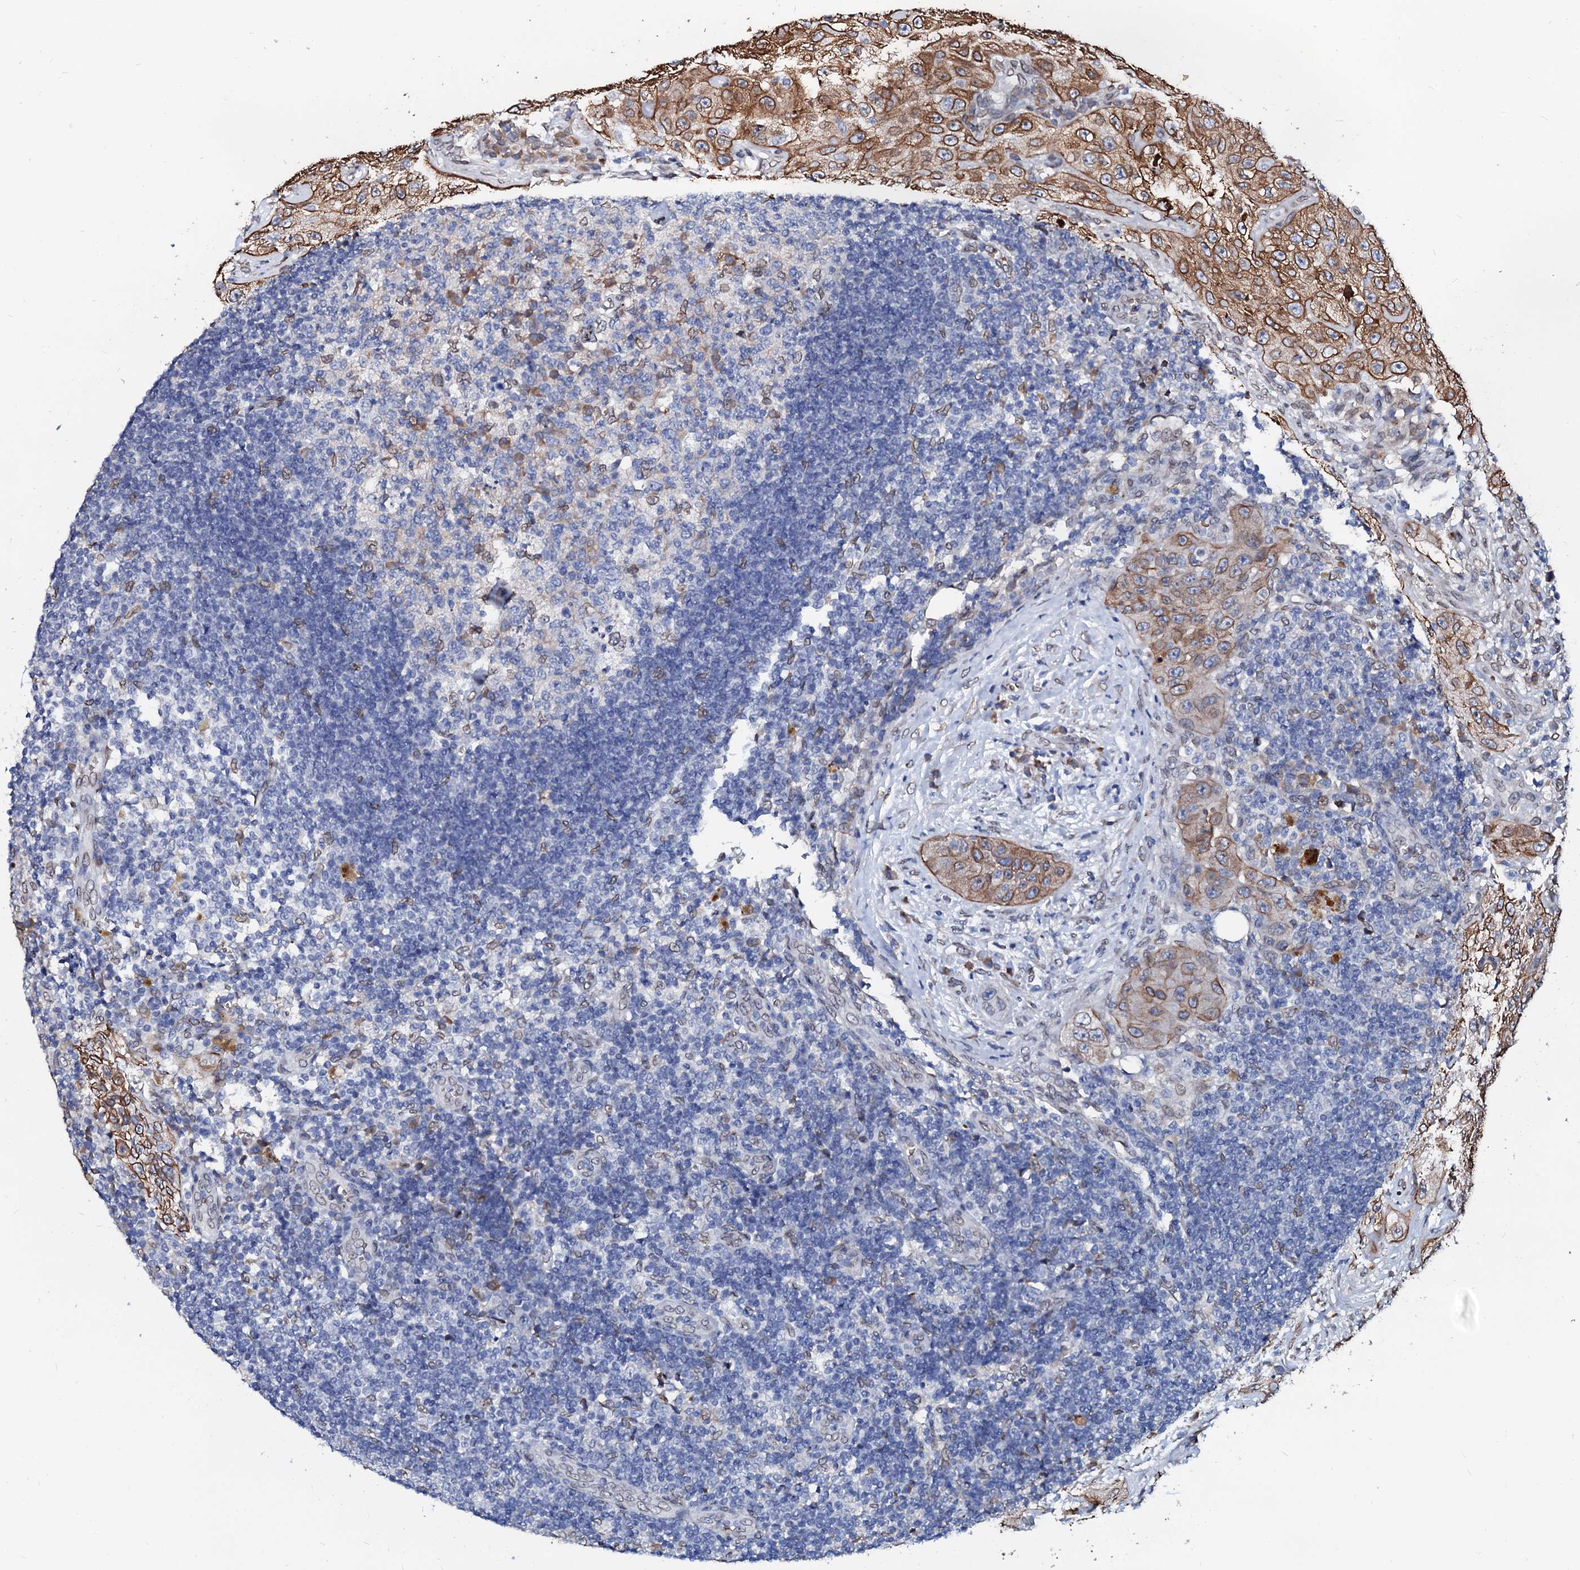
{"staining": {"intensity": "weak", "quantity": "<25%", "location": "cytoplasmic/membranous"}, "tissue": "lymph node", "cell_type": "Germinal center cells", "image_type": "normal", "snomed": [{"axis": "morphology", "description": "Normal tissue, NOS"}, {"axis": "morphology", "description": "Squamous cell carcinoma, metastatic, NOS"}, {"axis": "topography", "description": "Lymph node"}], "caption": "DAB immunohistochemical staining of benign lymph node shows no significant expression in germinal center cells.", "gene": "NRP2", "patient": {"sex": "male", "age": 73}}